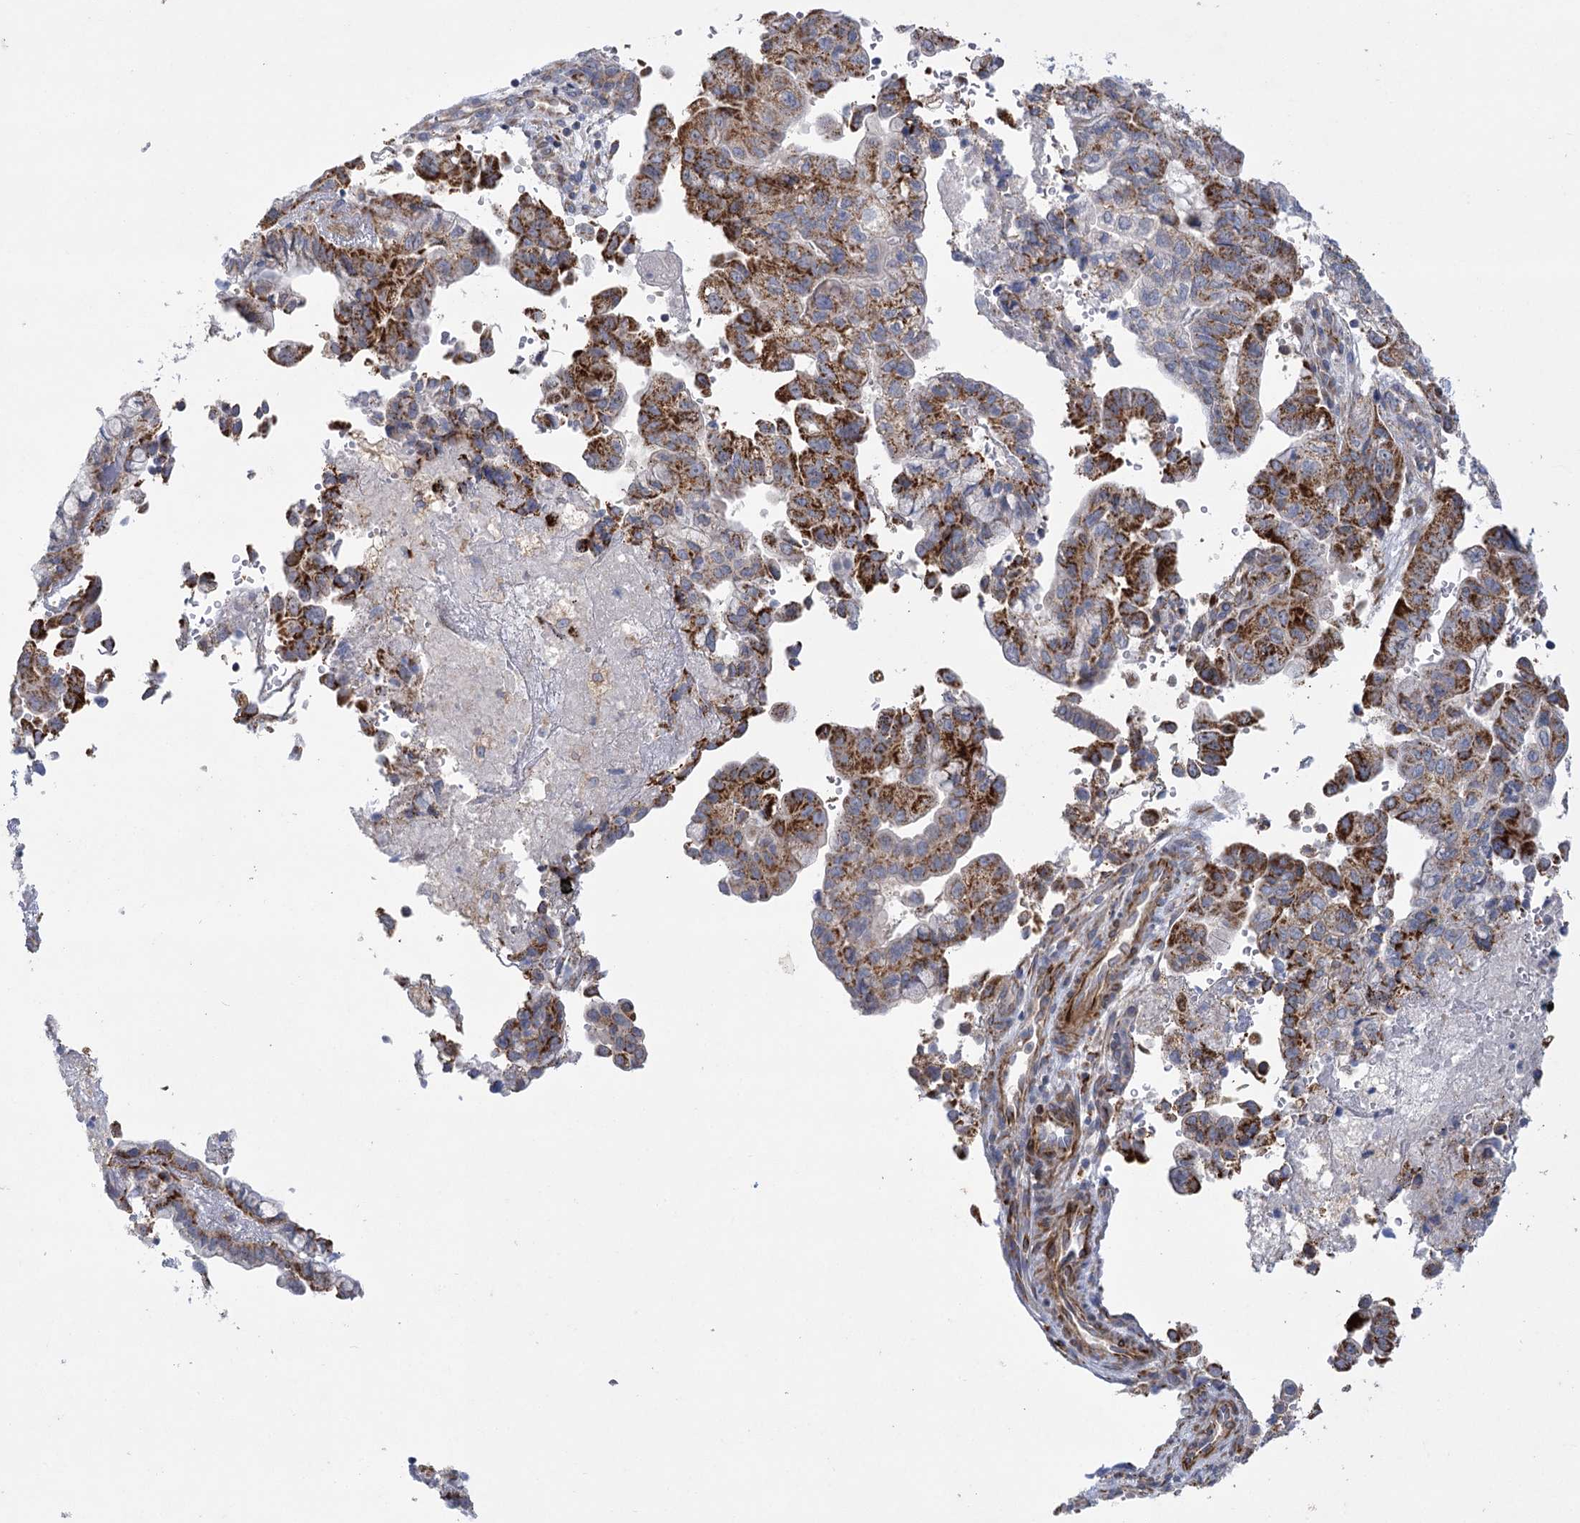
{"staining": {"intensity": "strong", "quantity": ">75%", "location": "cytoplasmic/membranous"}, "tissue": "pancreatic cancer", "cell_type": "Tumor cells", "image_type": "cancer", "snomed": [{"axis": "morphology", "description": "Adenocarcinoma, NOS"}, {"axis": "topography", "description": "Pancreas"}], "caption": "Protein positivity by immunohistochemistry (IHC) shows strong cytoplasmic/membranous positivity in about >75% of tumor cells in pancreatic adenocarcinoma.", "gene": "DHTKD1", "patient": {"sex": "male", "age": 51}}